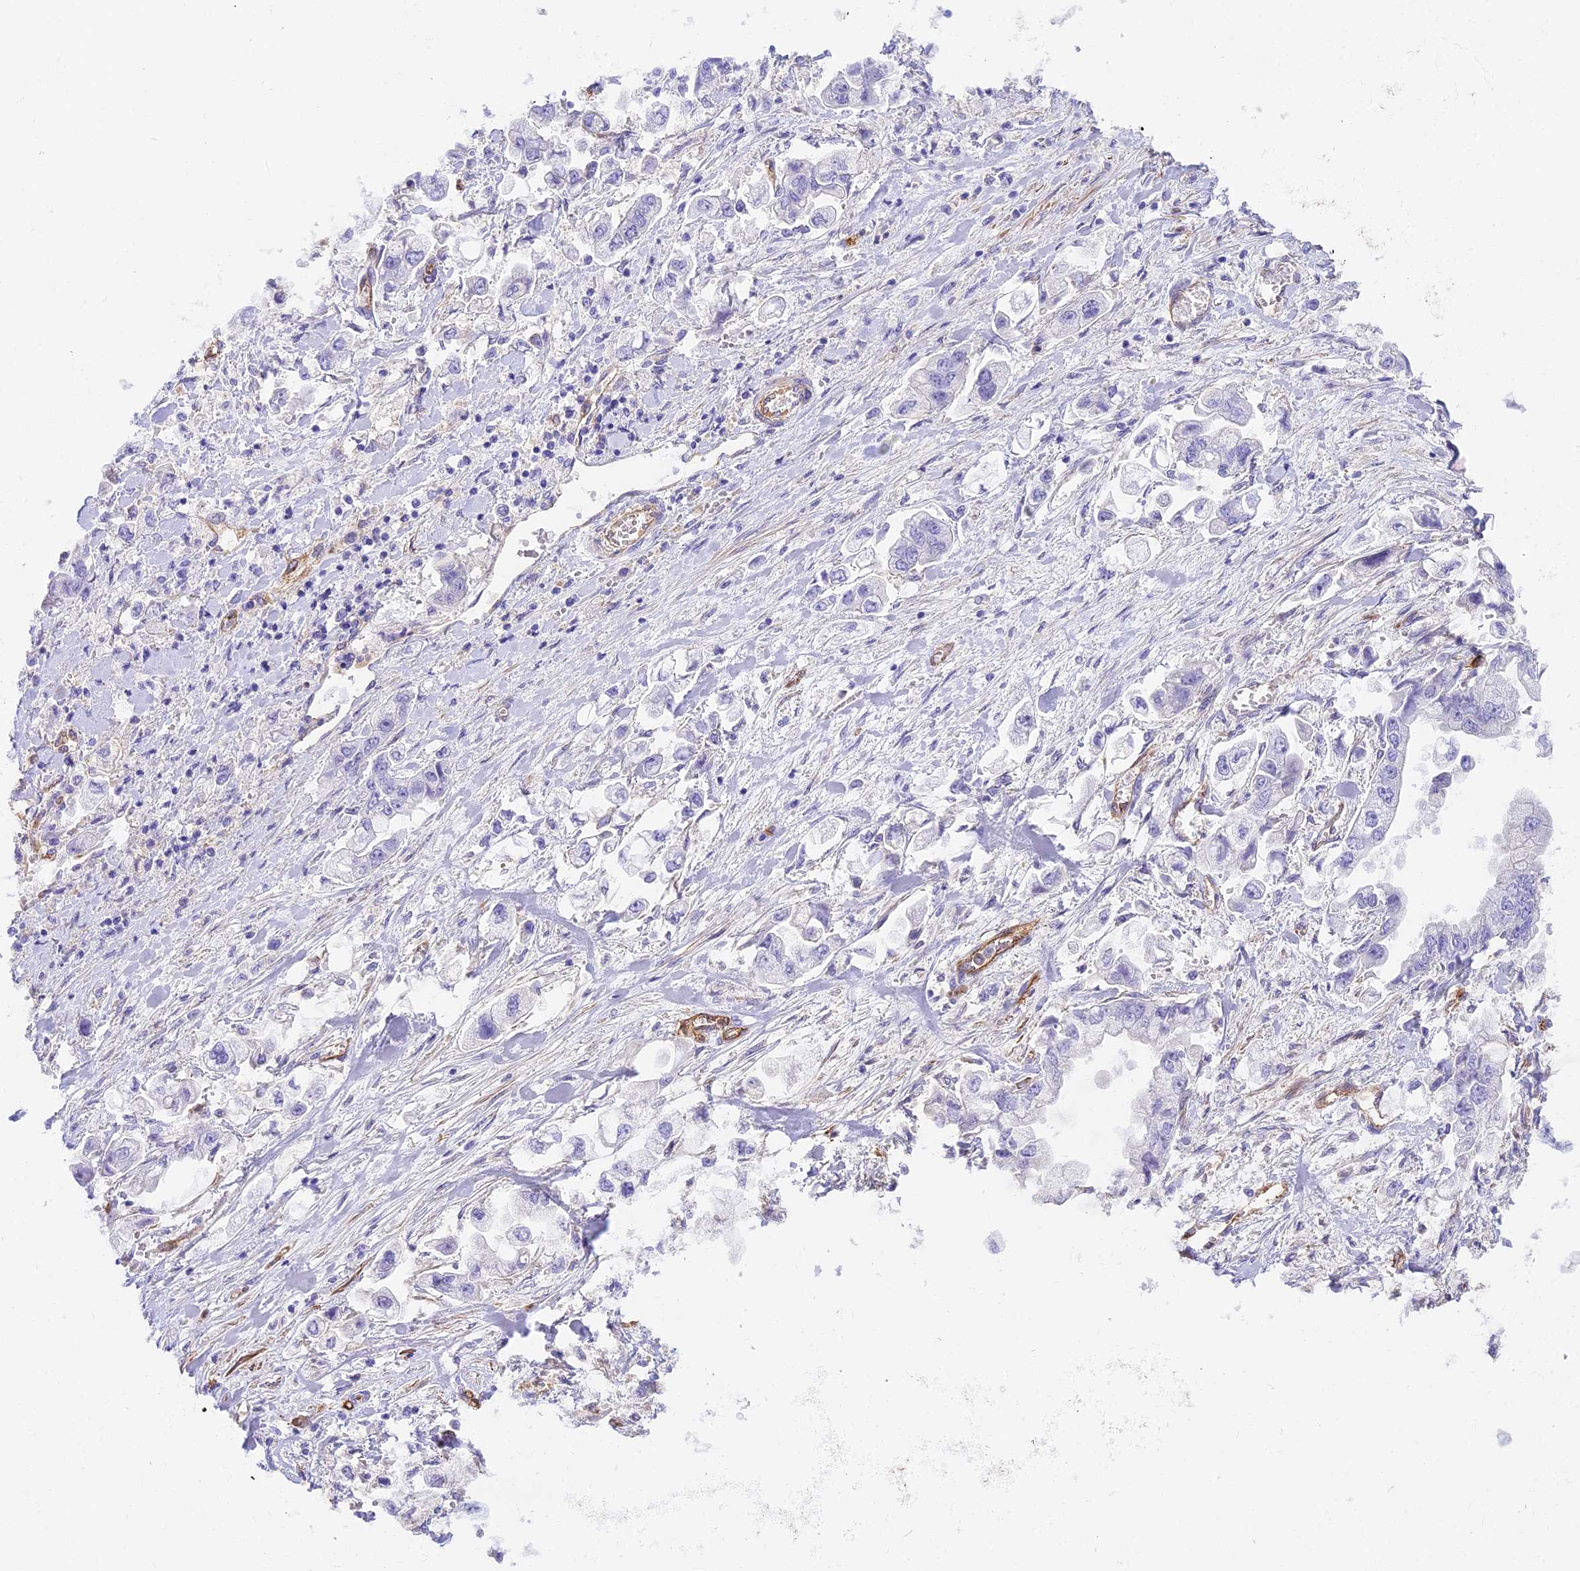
{"staining": {"intensity": "negative", "quantity": "none", "location": "none"}, "tissue": "stomach cancer", "cell_type": "Tumor cells", "image_type": "cancer", "snomed": [{"axis": "morphology", "description": "Adenocarcinoma, NOS"}, {"axis": "topography", "description": "Stomach"}], "caption": "The image demonstrates no staining of tumor cells in stomach cancer (adenocarcinoma). (DAB immunohistochemistry (IHC) visualized using brightfield microscopy, high magnification).", "gene": "HOMER3", "patient": {"sex": "male", "age": 62}}